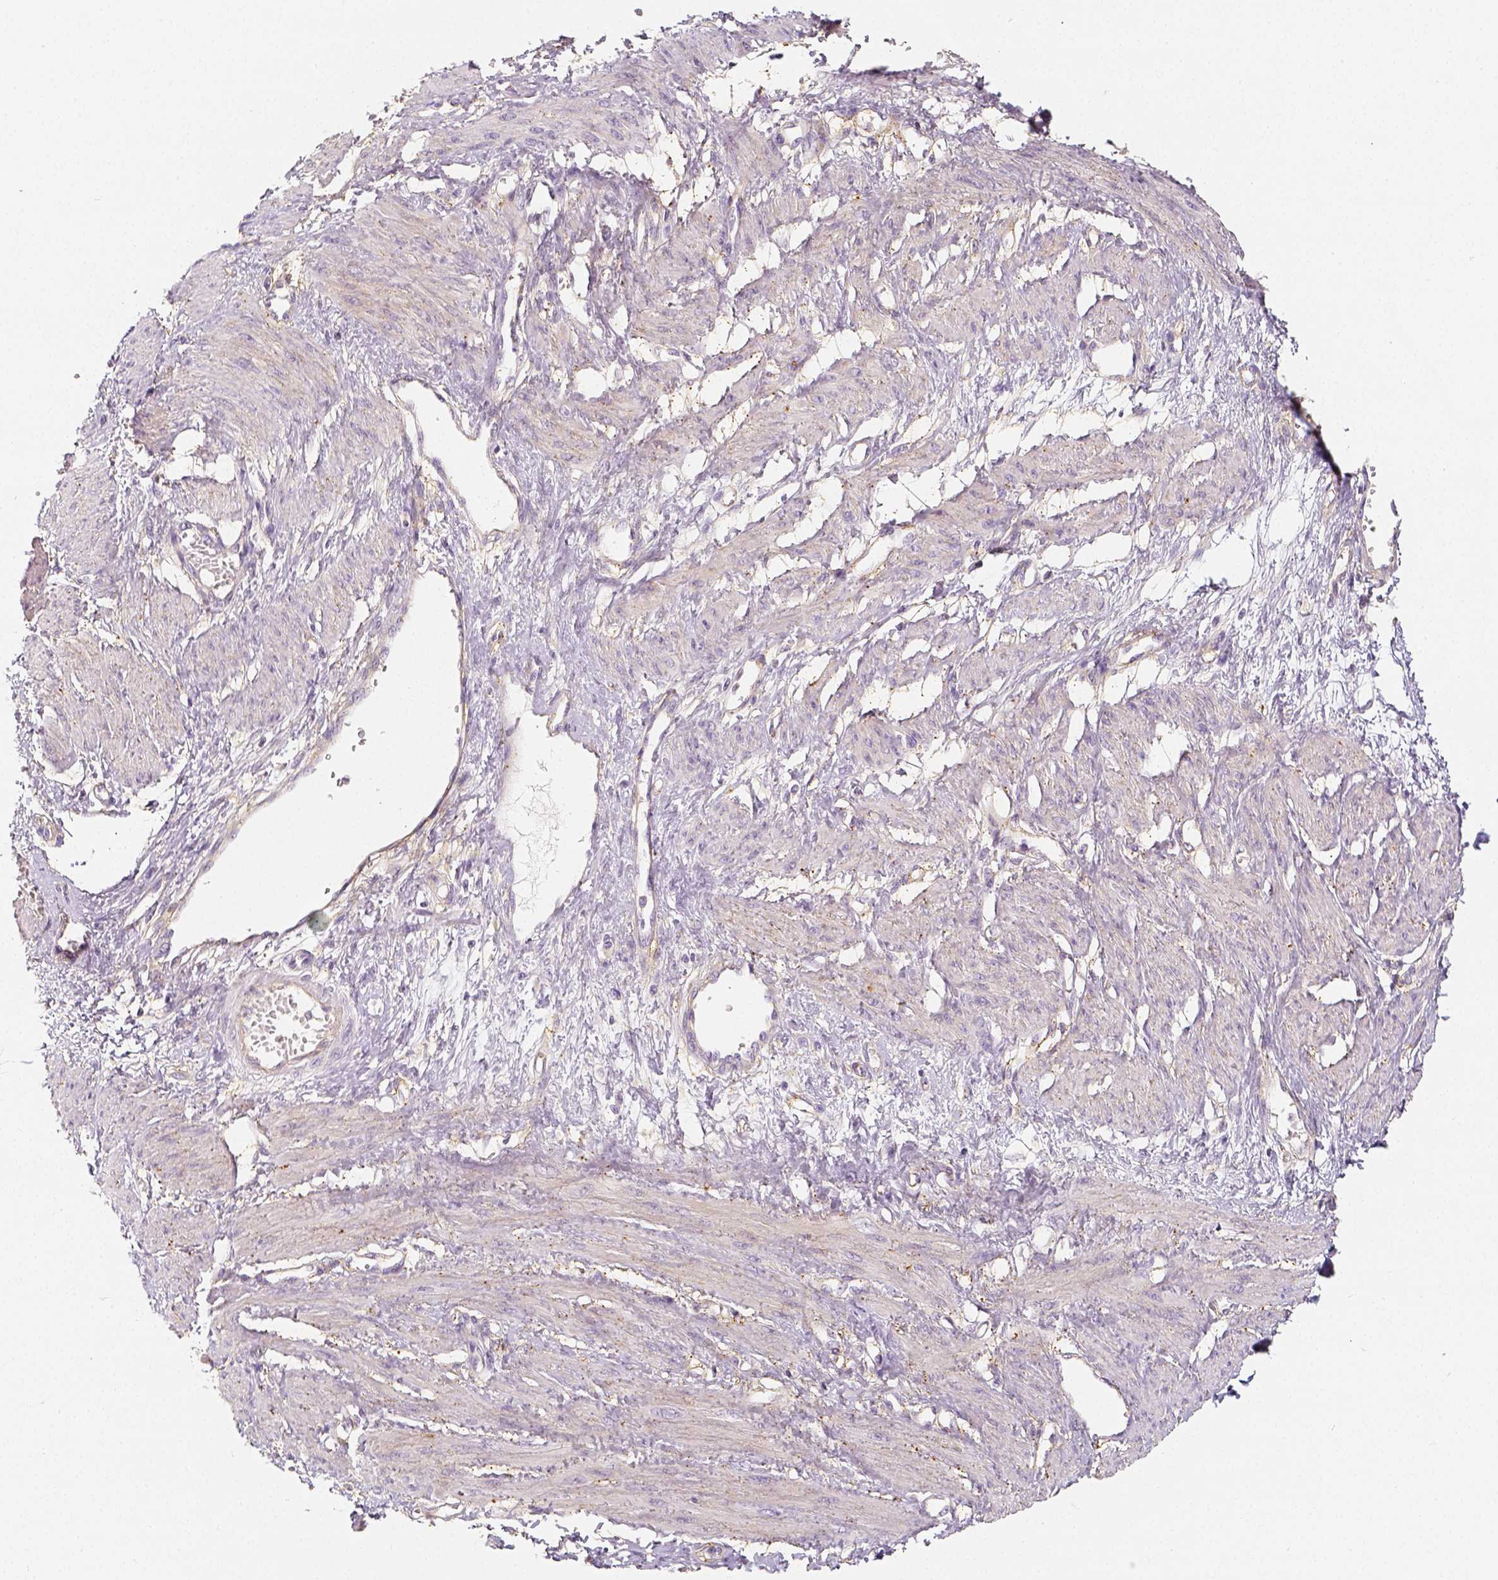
{"staining": {"intensity": "negative", "quantity": "none", "location": "none"}, "tissue": "smooth muscle", "cell_type": "Smooth muscle cells", "image_type": "normal", "snomed": [{"axis": "morphology", "description": "Normal tissue, NOS"}, {"axis": "topography", "description": "Smooth muscle"}, {"axis": "topography", "description": "Uterus"}], "caption": "An IHC photomicrograph of normal smooth muscle is shown. There is no staining in smooth muscle cells of smooth muscle. (DAB immunohistochemistry visualized using brightfield microscopy, high magnification).", "gene": "THY1", "patient": {"sex": "female", "age": 39}}